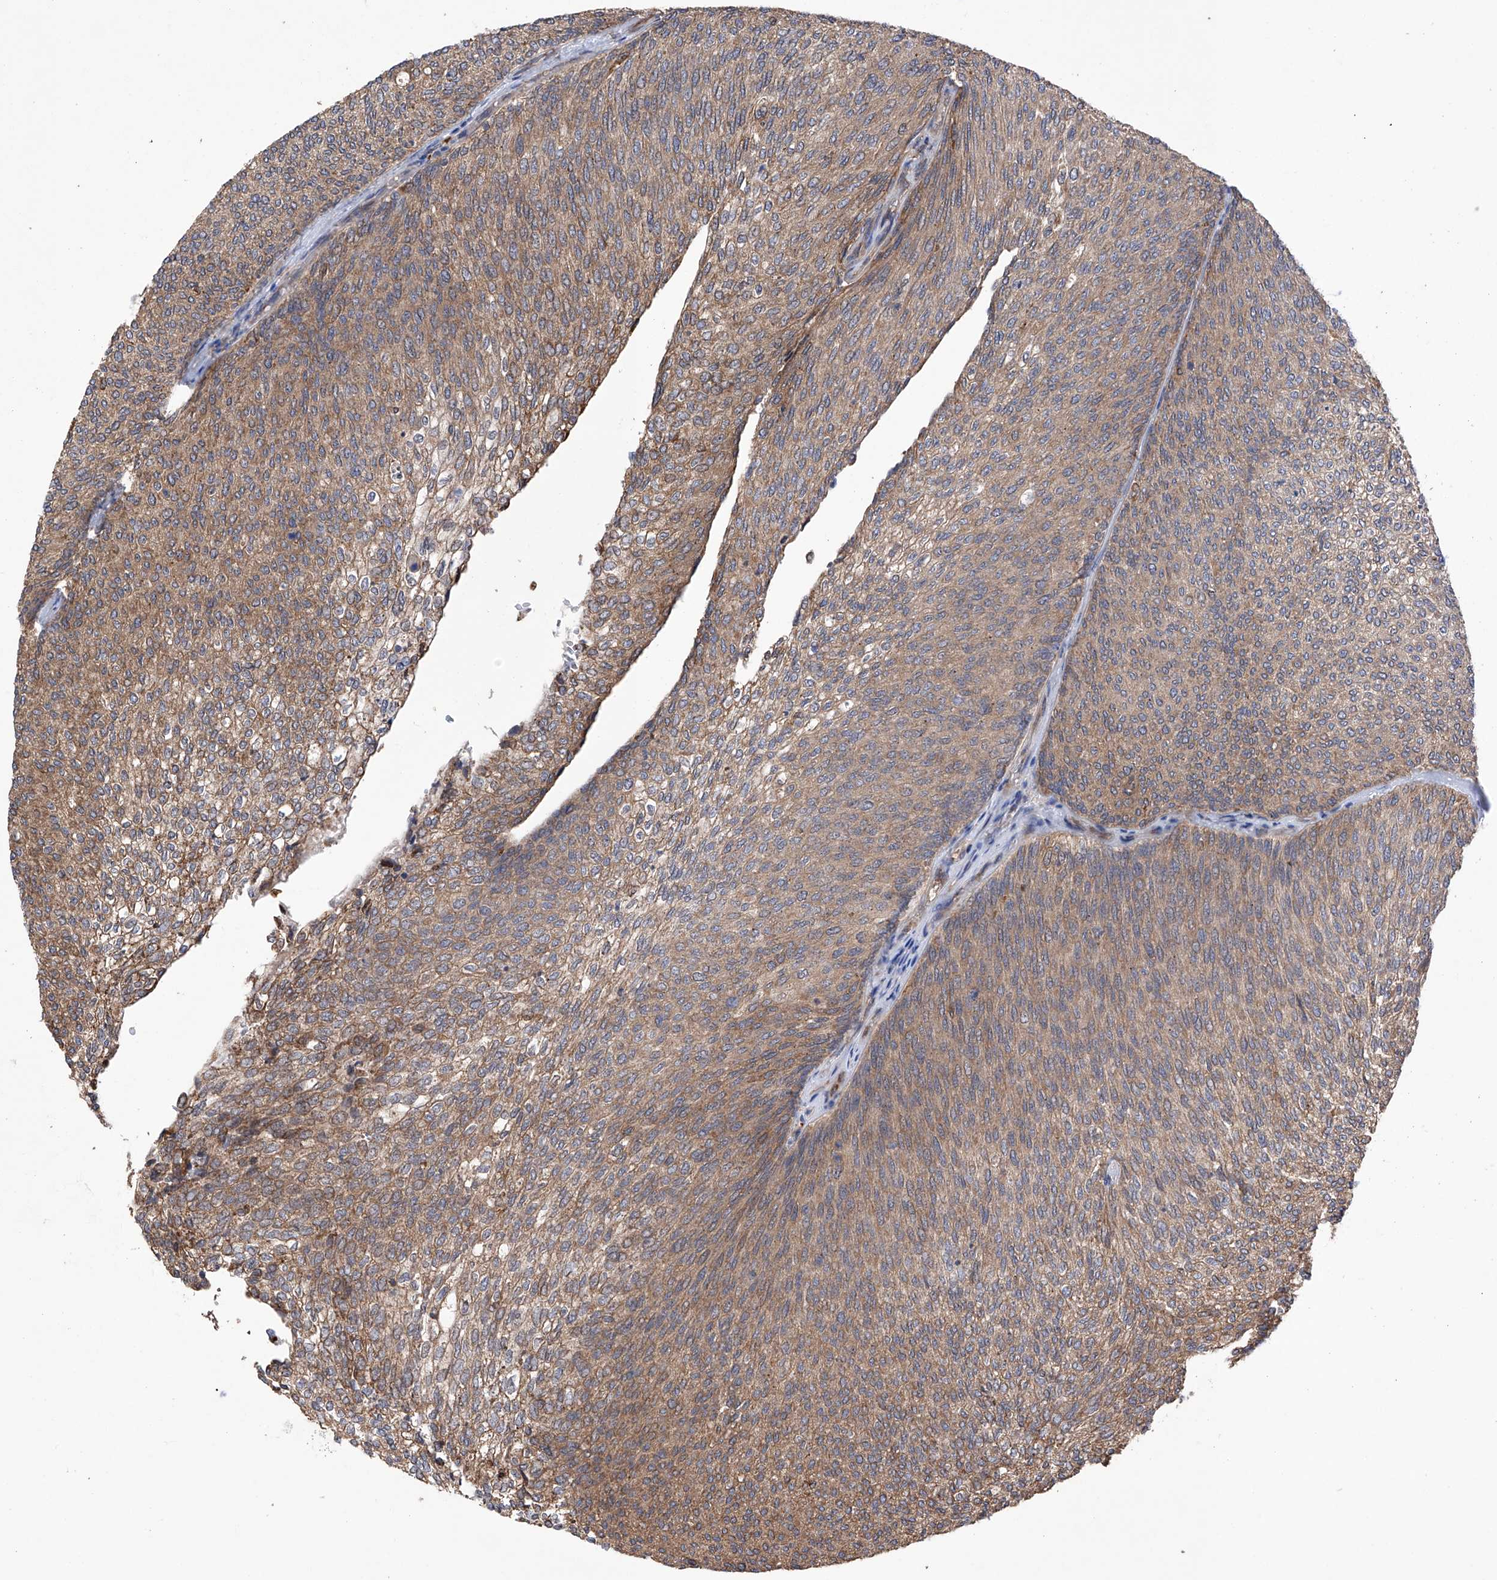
{"staining": {"intensity": "moderate", "quantity": ">75%", "location": "cytoplasmic/membranous"}, "tissue": "urothelial cancer", "cell_type": "Tumor cells", "image_type": "cancer", "snomed": [{"axis": "morphology", "description": "Urothelial carcinoma, Low grade"}, {"axis": "topography", "description": "Urinary bladder"}], "caption": "A brown stain shows moderate cytoplasmic/membranous staining of a protein in human low-grade urothelial carcinoma tumor cells.", "gene": "DNAH8", "patient": {"sex": "female", "age": 79}}